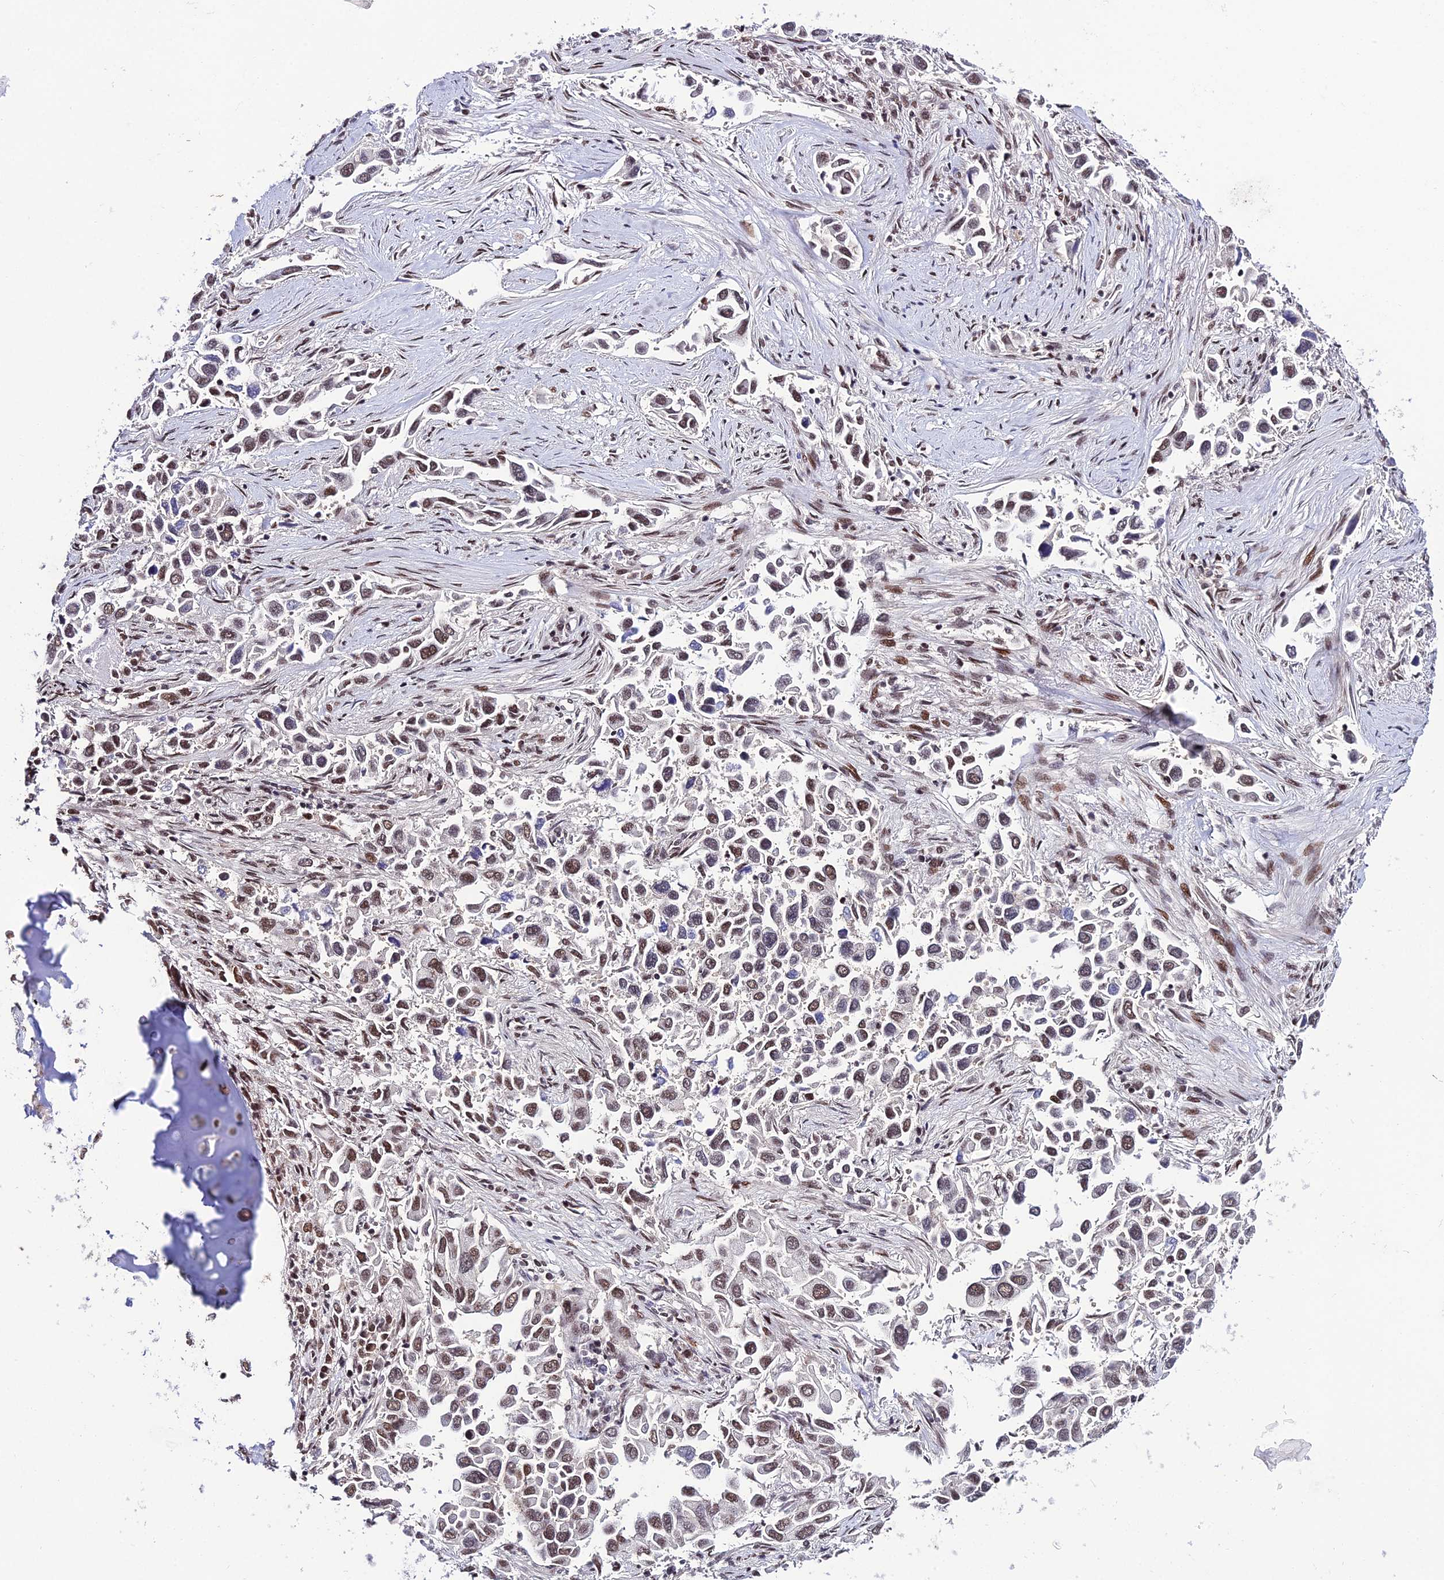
{"staining": {"intensity": "moderate", "quantity": "<25%", "location": "nuclear"}, "tissue": "lung cancer", "cell_type": "Tumor cells", "image_type": "cancer", "snomed": [{"axis": "morphology", "description": "Adenocarcinoma, NOS"}, {"axis": "topography", "description": "Lung"}], "caption": "Brown immunohistochemical staining in human lung adenocarcinoma exhibits moderate nuclear staining in about <25% of tumor cells.", "gene": "SYT15", "patient": {"sex": "female", "age": 76}}